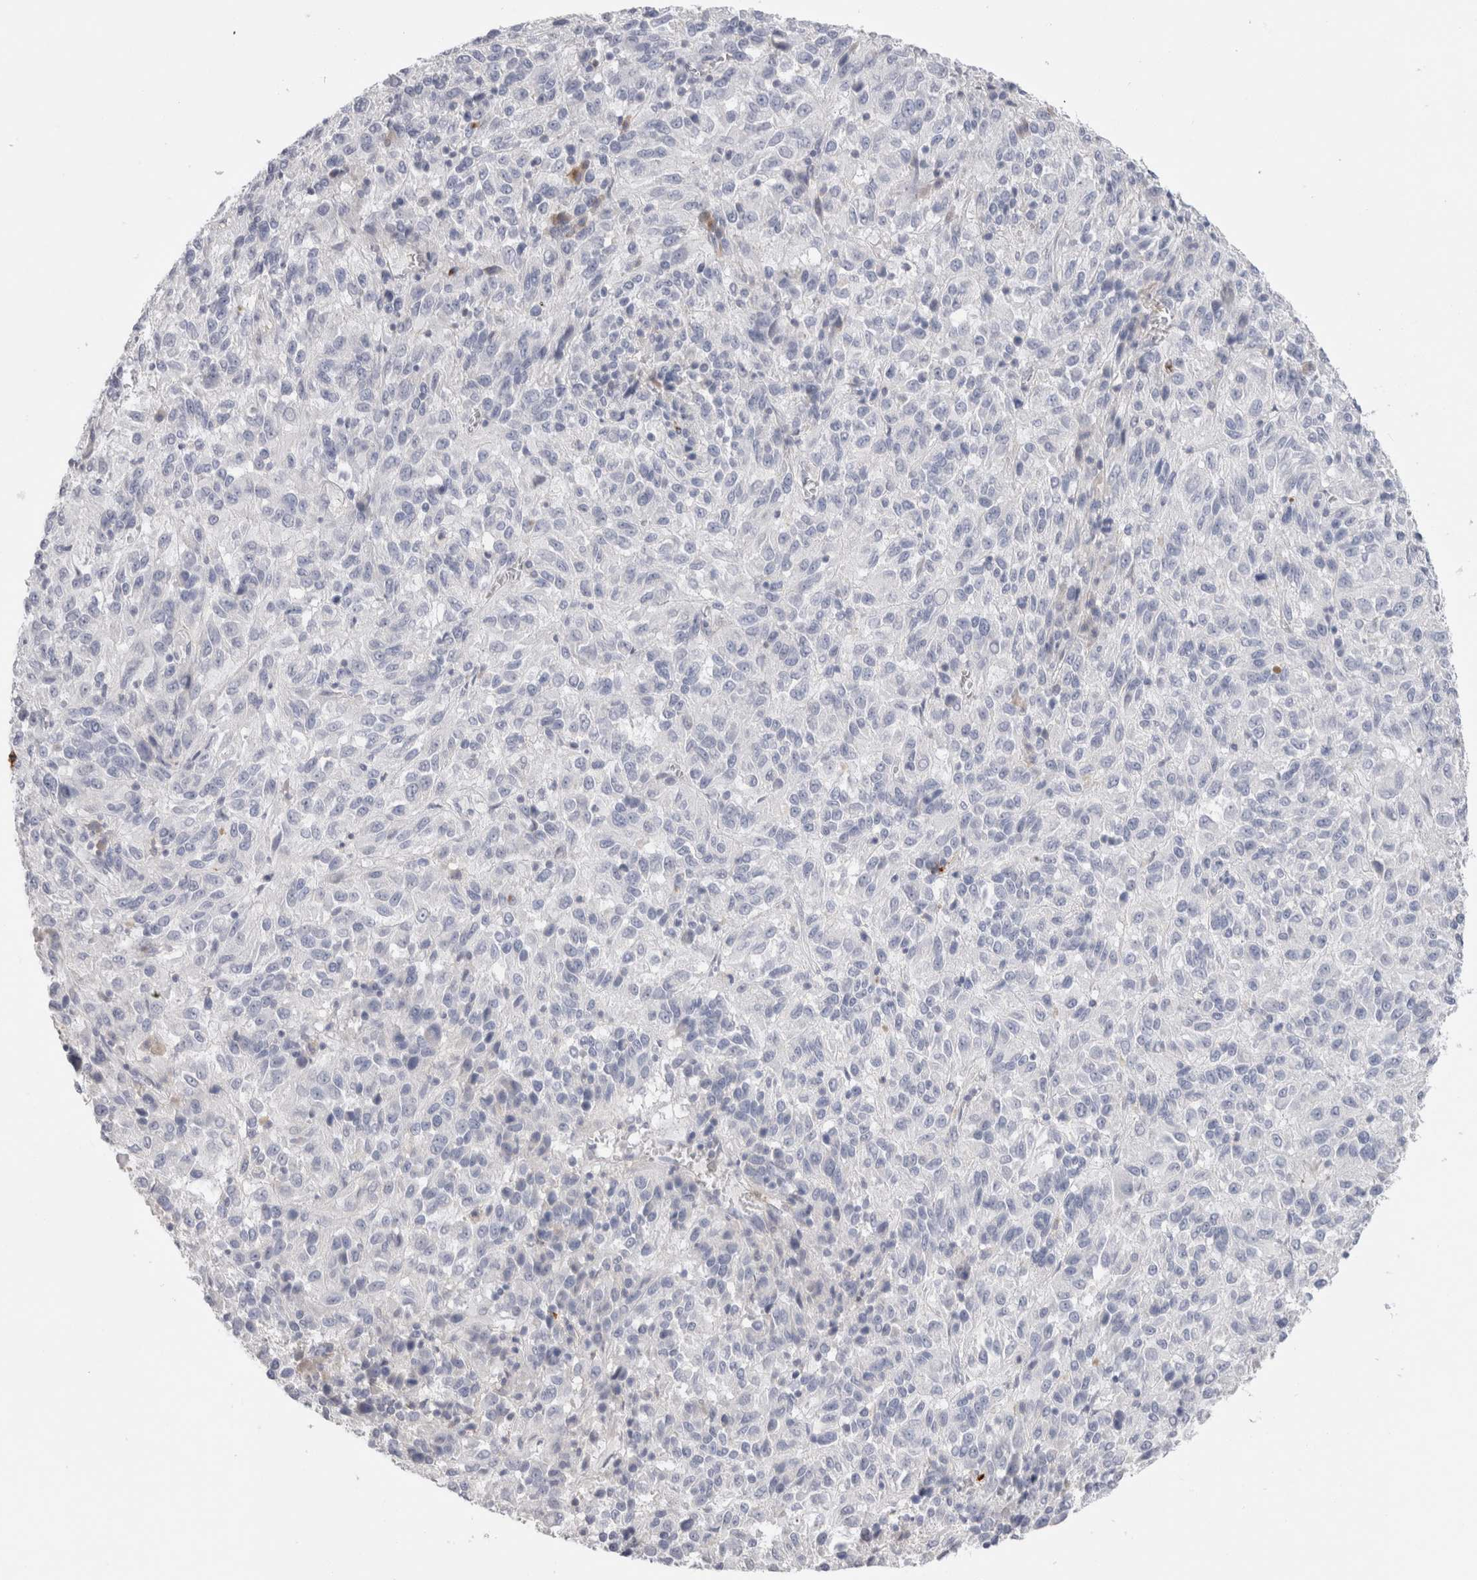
{"staining": {"intensity": "negative", "quantity": "none", "location": "none"}, "tissue": "melanoma", "cell_type": "Tumor cells", "image_type": "cancer", "snomed": [{"axis": "morphology", "description": "Malignant melanoma, Metastatic site"}, {"axis": "topography", "description": "Lung"}], "caption": "Malignant melanoma (metastatic site) stained for a protein using immunohistochemistry demonstrates no staining tumor cells.", "gene": "LAMP3", "patient": {"sex": "male", "age": 64}}